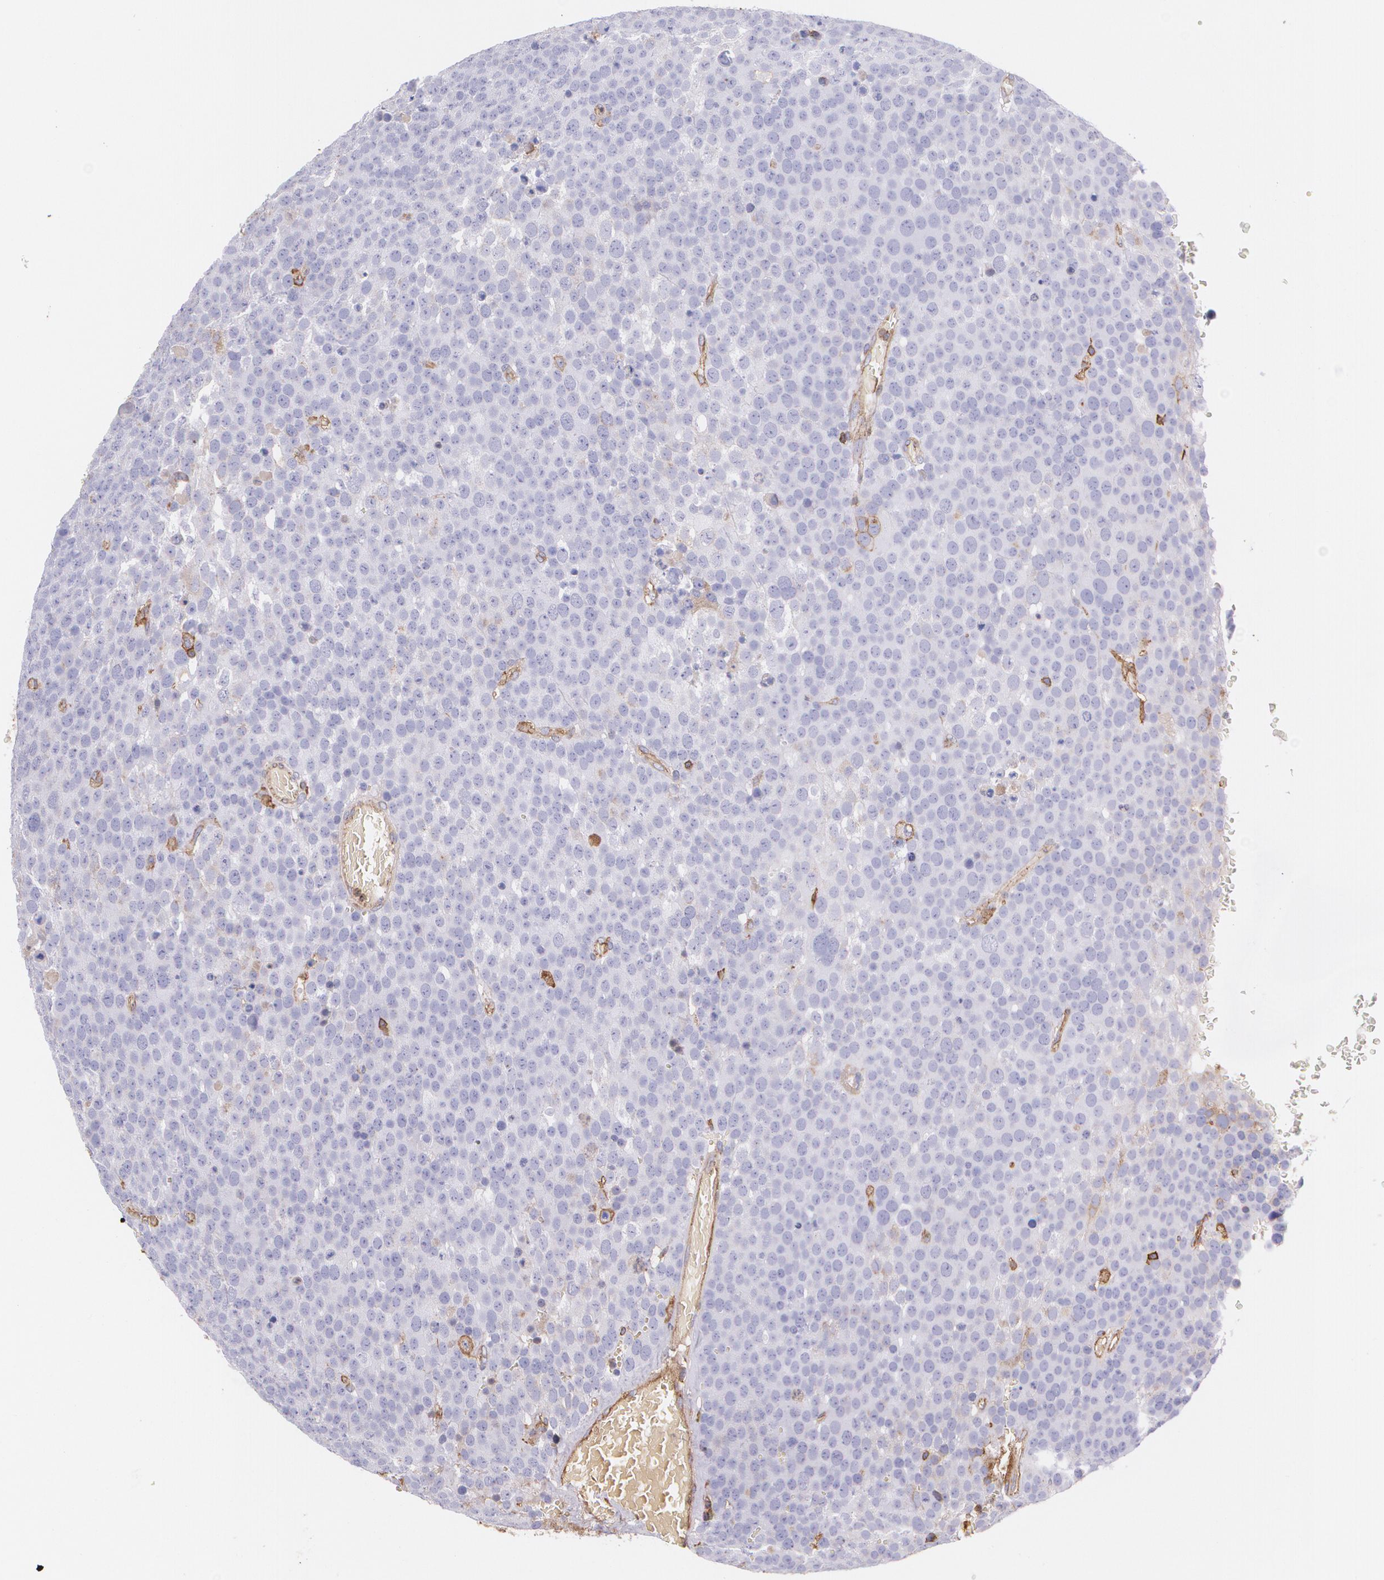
{"staining": {"intensity": "negative", "quantity": "none", "location": "none"}, "tissue": "testis cancer", "cell_type": "Tumor cells", "image_type": "cancer", "snomed": [{"axis": "morphology", "description": "Seminoma, NOS"}, {"axis": "topography", "description": "Testis"}], "caption": "Tumor cells show no significant protein staining in testis seminoma.", "gene": "B2M", "patient": {"sex": "male", "age": 71}}